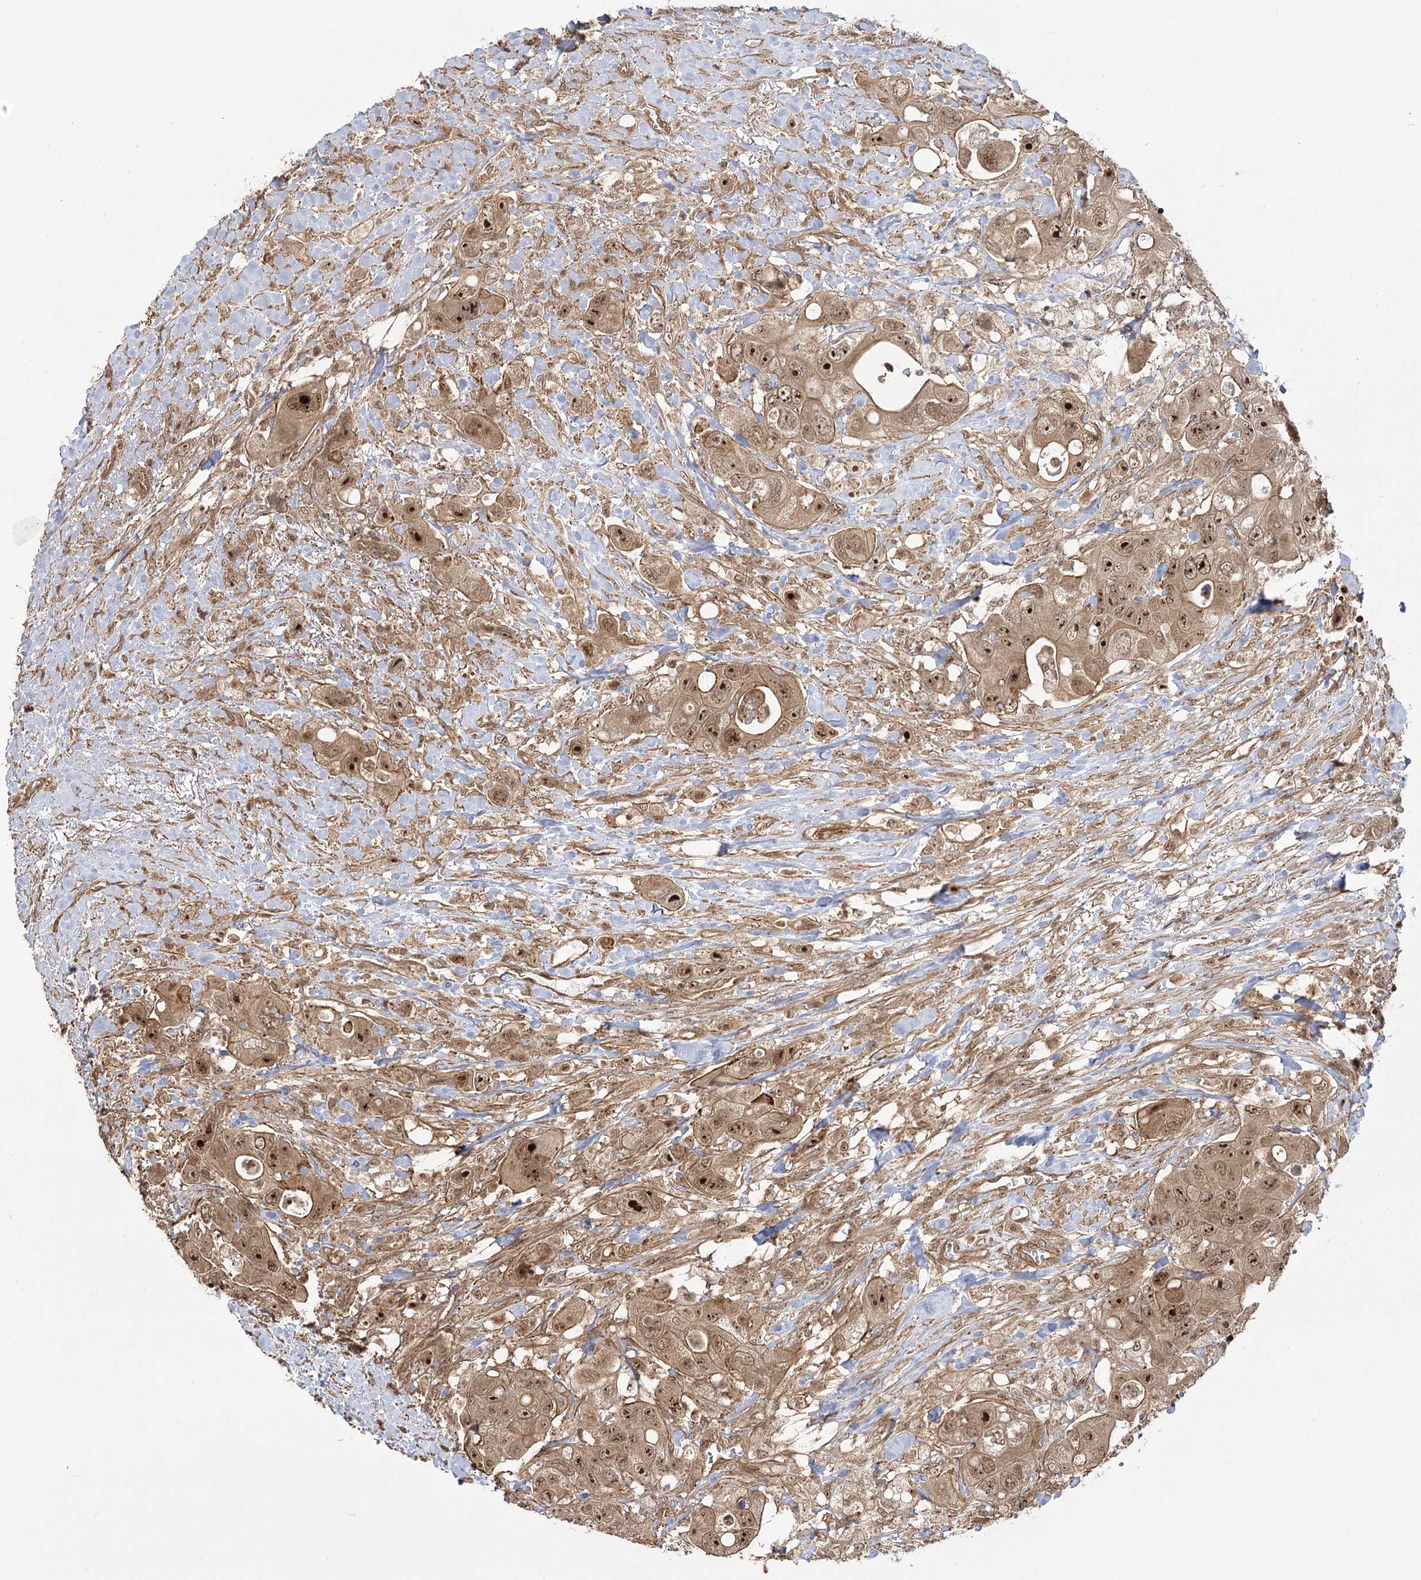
{"staining": {"intensity": "moderate", "quantity": ">75%", "location": "cytoplasmic/membranous,nuclear"}, "tissue": "colorectal cancer", "cell_type": "Tumor cells", "image_type": "cancer", "snomed": [{"axis": "morphology", "description": "Adenocarcinoma, NOS"}, {"axis": "topography", "description": "Colon"}], "caption": "Immunohistochemical staining of human colorectal cancer (adenocarcinoma) reveals medium levels of moderate cytoplasmic/membranous and nuclear protein staining in approximately >75% of tumor cells. The staining was performed using DAB (3,3'-diaminobenzidine), with brown indicating positive protein expression. Nuclei are stained blue with hematoxylin.", "gene": "R3HDM2", "patient": {"sex": "female", "age": 46}}